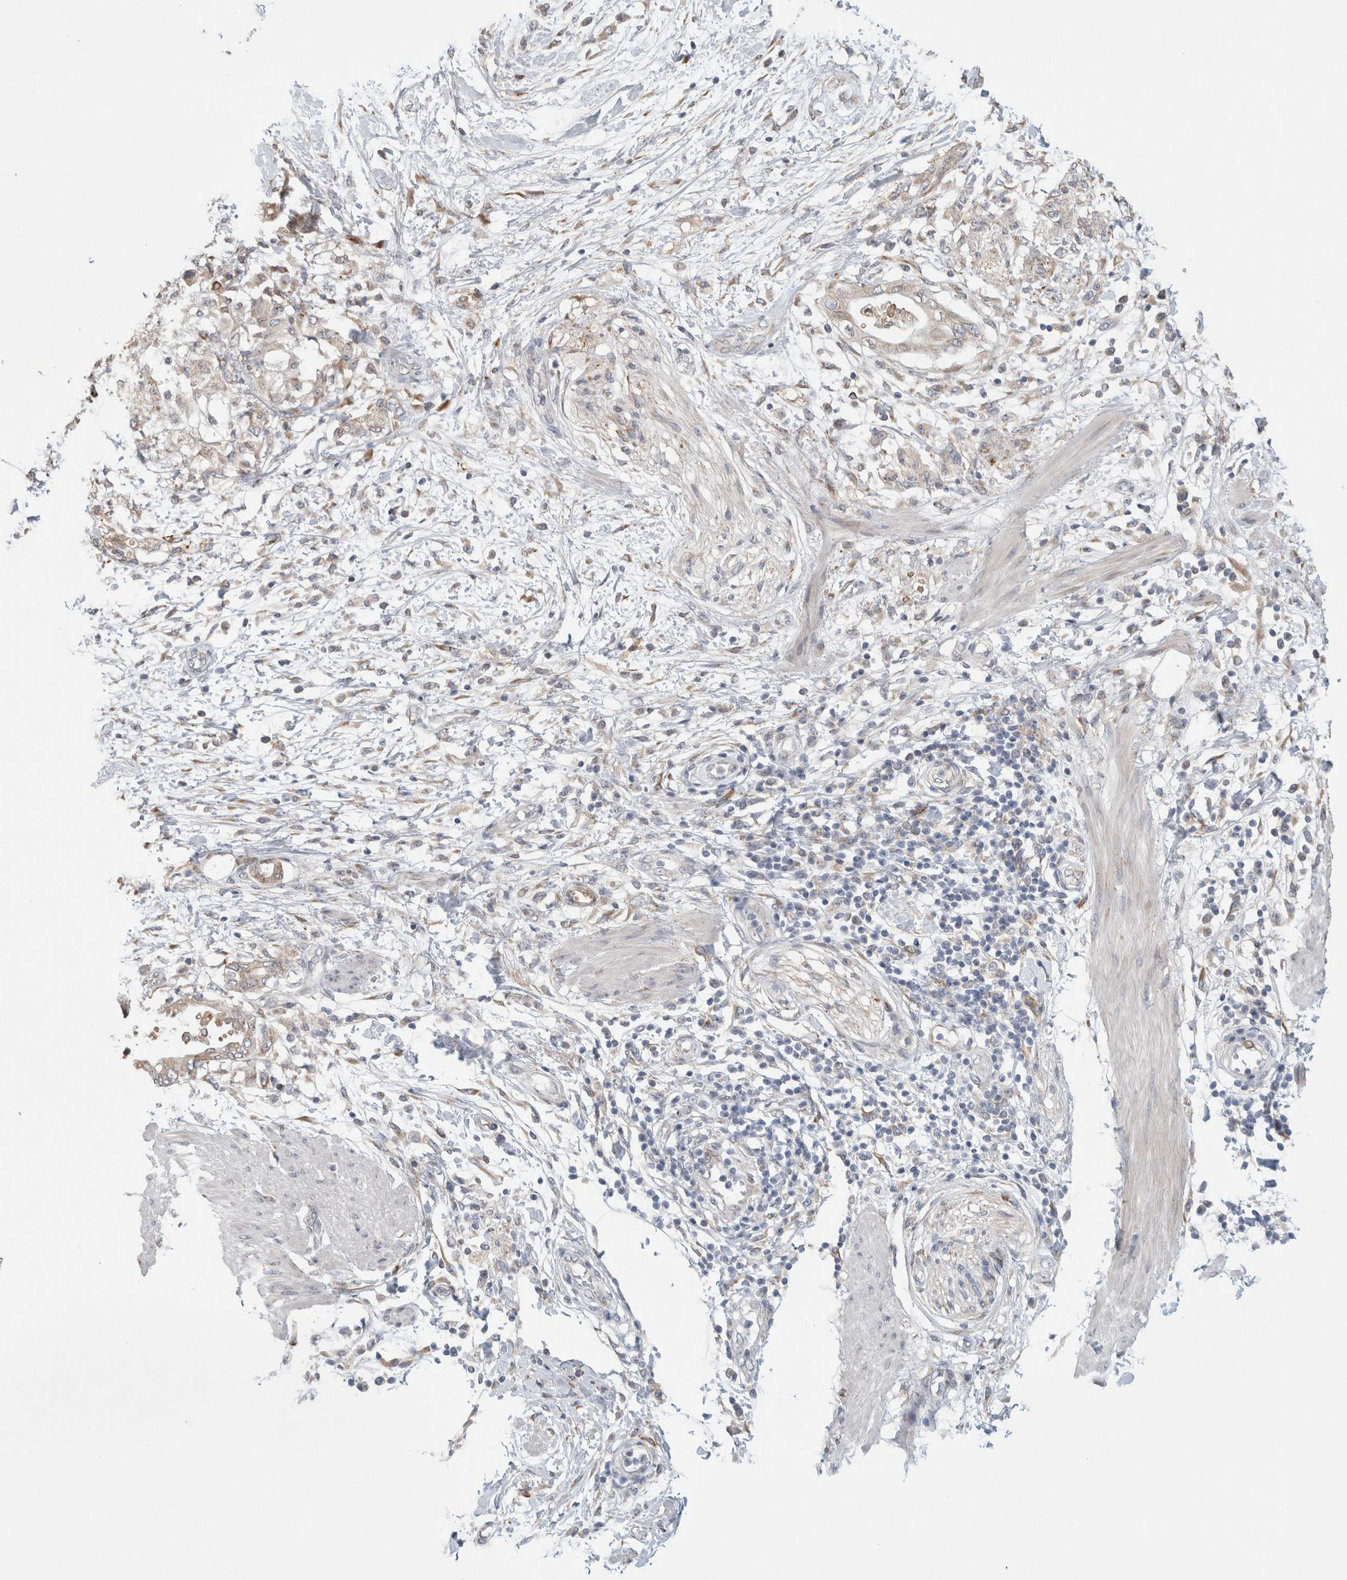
{"staining": {"intensity": "weak", "quantity": "<25%", "location": "cytoplasmic/membranous"}, "tissue": "pancreatic cancer", "cell_type": "Tumor cells", "image_type": "cancer", "snomed": [{"axis": "morphology", "description": "Normal tissue, NOS"}, {"axis": "morphology", "description": "Adenocarcinoma, NOS"}, {"axis": "topography", "description": "Pancreas"}, {"axis": "topography", "description": "Duodenum"}], "caption": "Immunohistochemical staining of human pancreatic cancer exhibits no significant positivity in tumor cells.", "gene": "TRMT9B", "patient": {"sex": "female", "age": 60}}